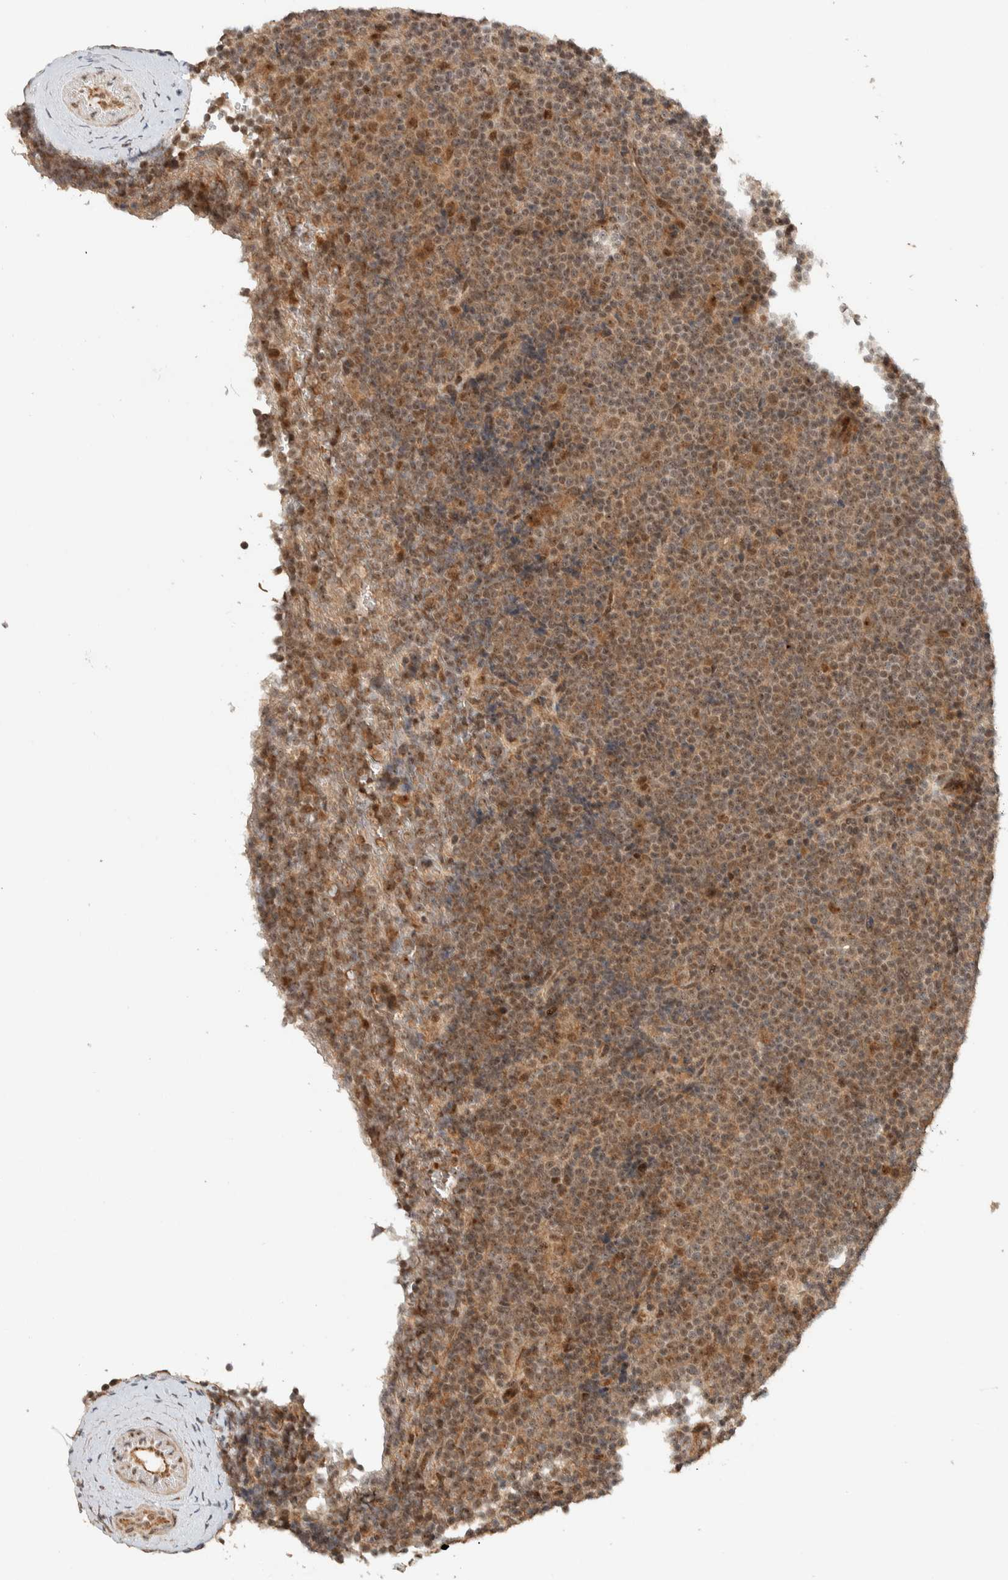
{"staining": {"intensity": "weak", "quantity": ">75%", "location": "cytoplasmic/membranous"}, "tissue": "lymphoma", "cell_type": "Tumor cells", "image_type": "cancer", "snomed": [{"axis": "morphology", "description": "Malignant lymphoma, non-Hodgkin's type, Low grade"}, {"axis": "topography", "description": "Lymph node"}], "caption": "Tumor cells reveal low levels of weak cytoplasmic/membranous expression in about >75% of cells in lymphoma. The protein is stained brown, and the nuclei are stained in blue (DAB (3,3'-diaminobenzidine) IHC with brightfield microscopy, high magnification).", "gene": "ZBTB2", "patient": {"sex": "female", "age": 67}}